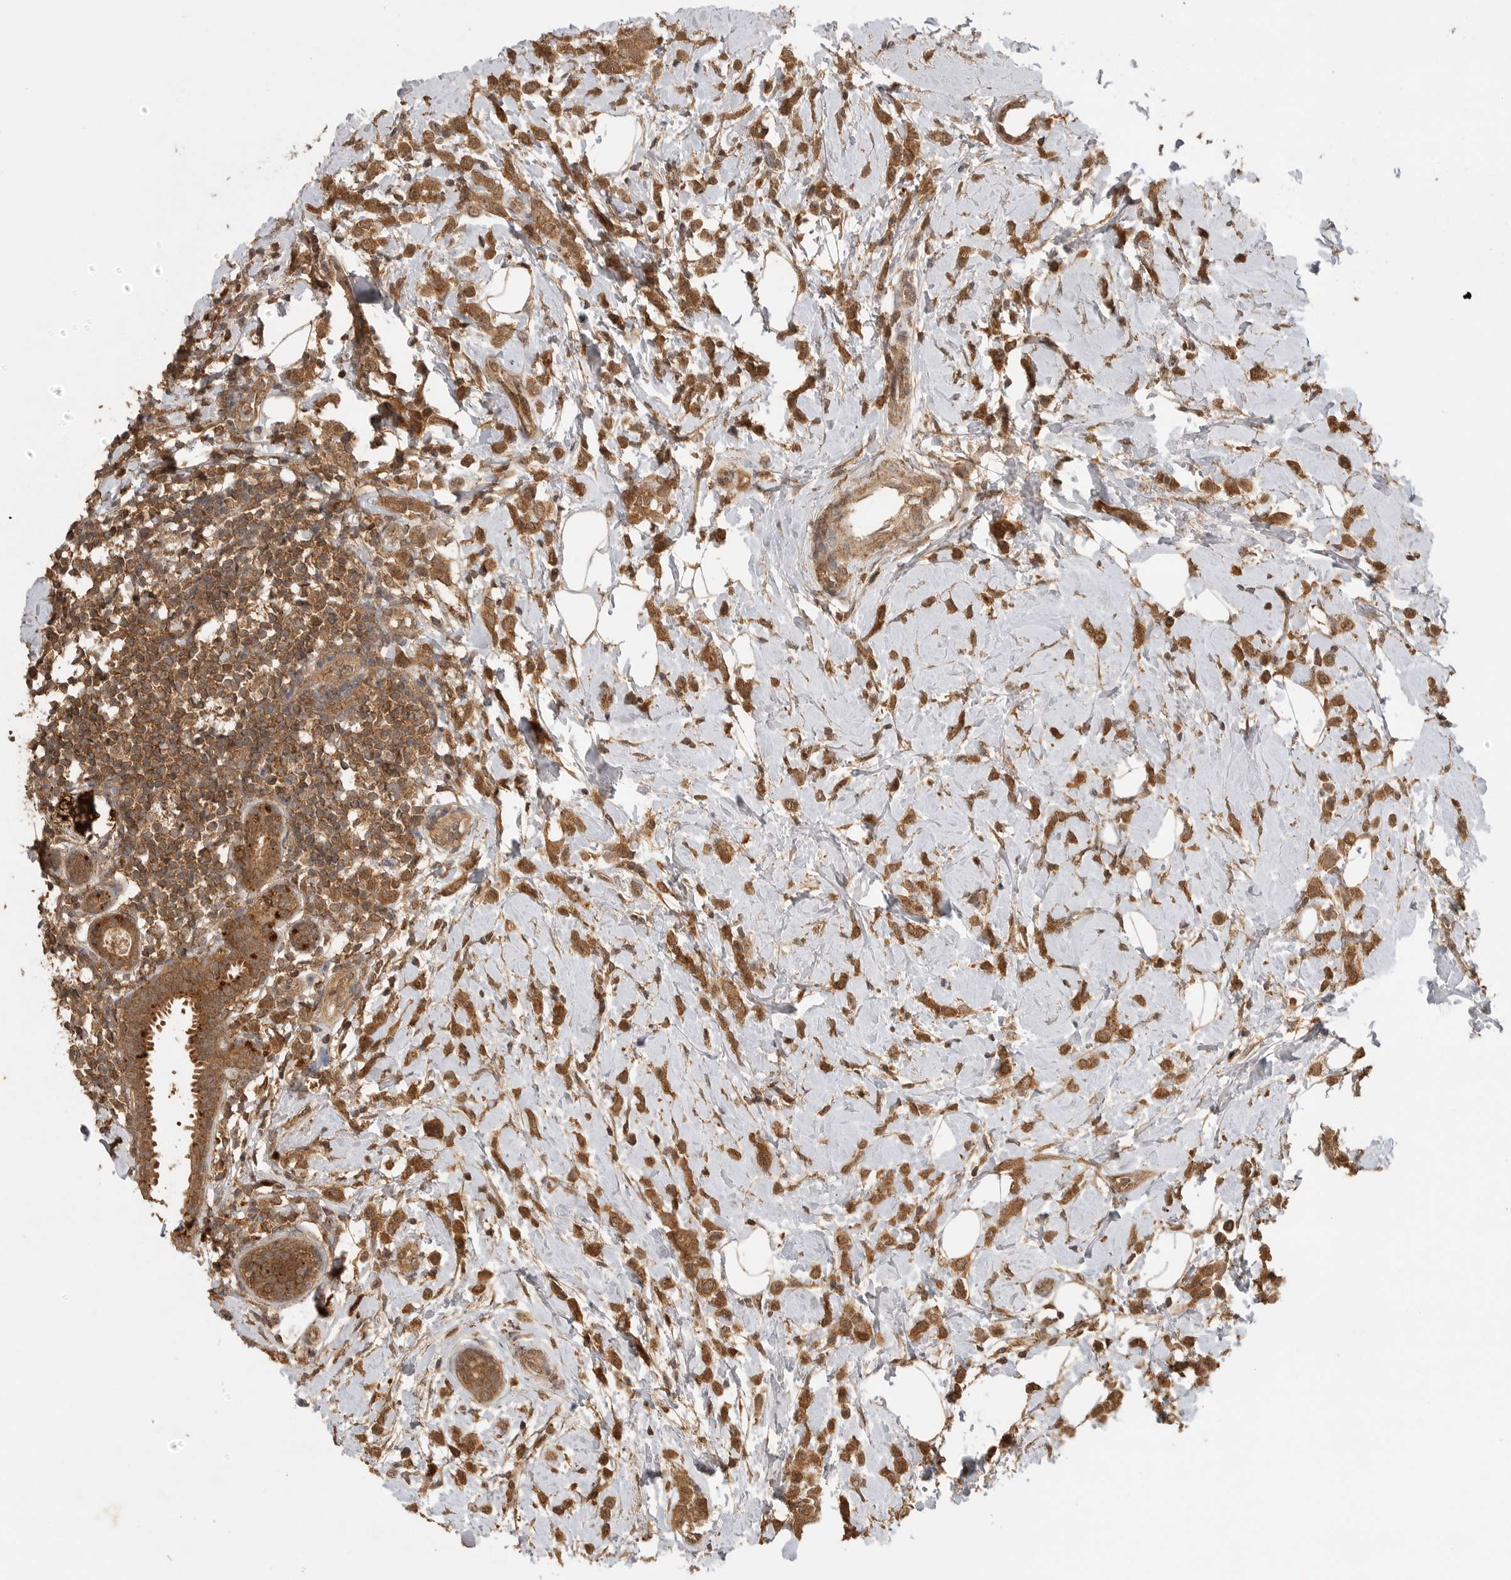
{"staining": {"intensity": "moderate", "quantity": ">75%", "location": "cytoplasmic/membranous"}, "tissue": "breast cancer", "cell_type": "Tumor cells", "image_type": "cancer", "snomed": [{"axis": "morphology", "description": "Lobular carcinoma"}, {"axis": "topography", "description": "Breast"}], "caption": "Immunohistochemistry (IHC) staining of lobular carcinoma (breast), which shows medium levels of moderate cytoplasmic/membranous expression in about >75% of tumor cells indicating moderate cytoplasmic/membranous protein staining. The staining was performed using DAB (3,3'-diaminobenzidine) (brown) for protein detection and nuclei were counterstained in hematoxylin (blue).", "gene": "ICOSLG", "patient": {"sex": "female", "age": 47}}